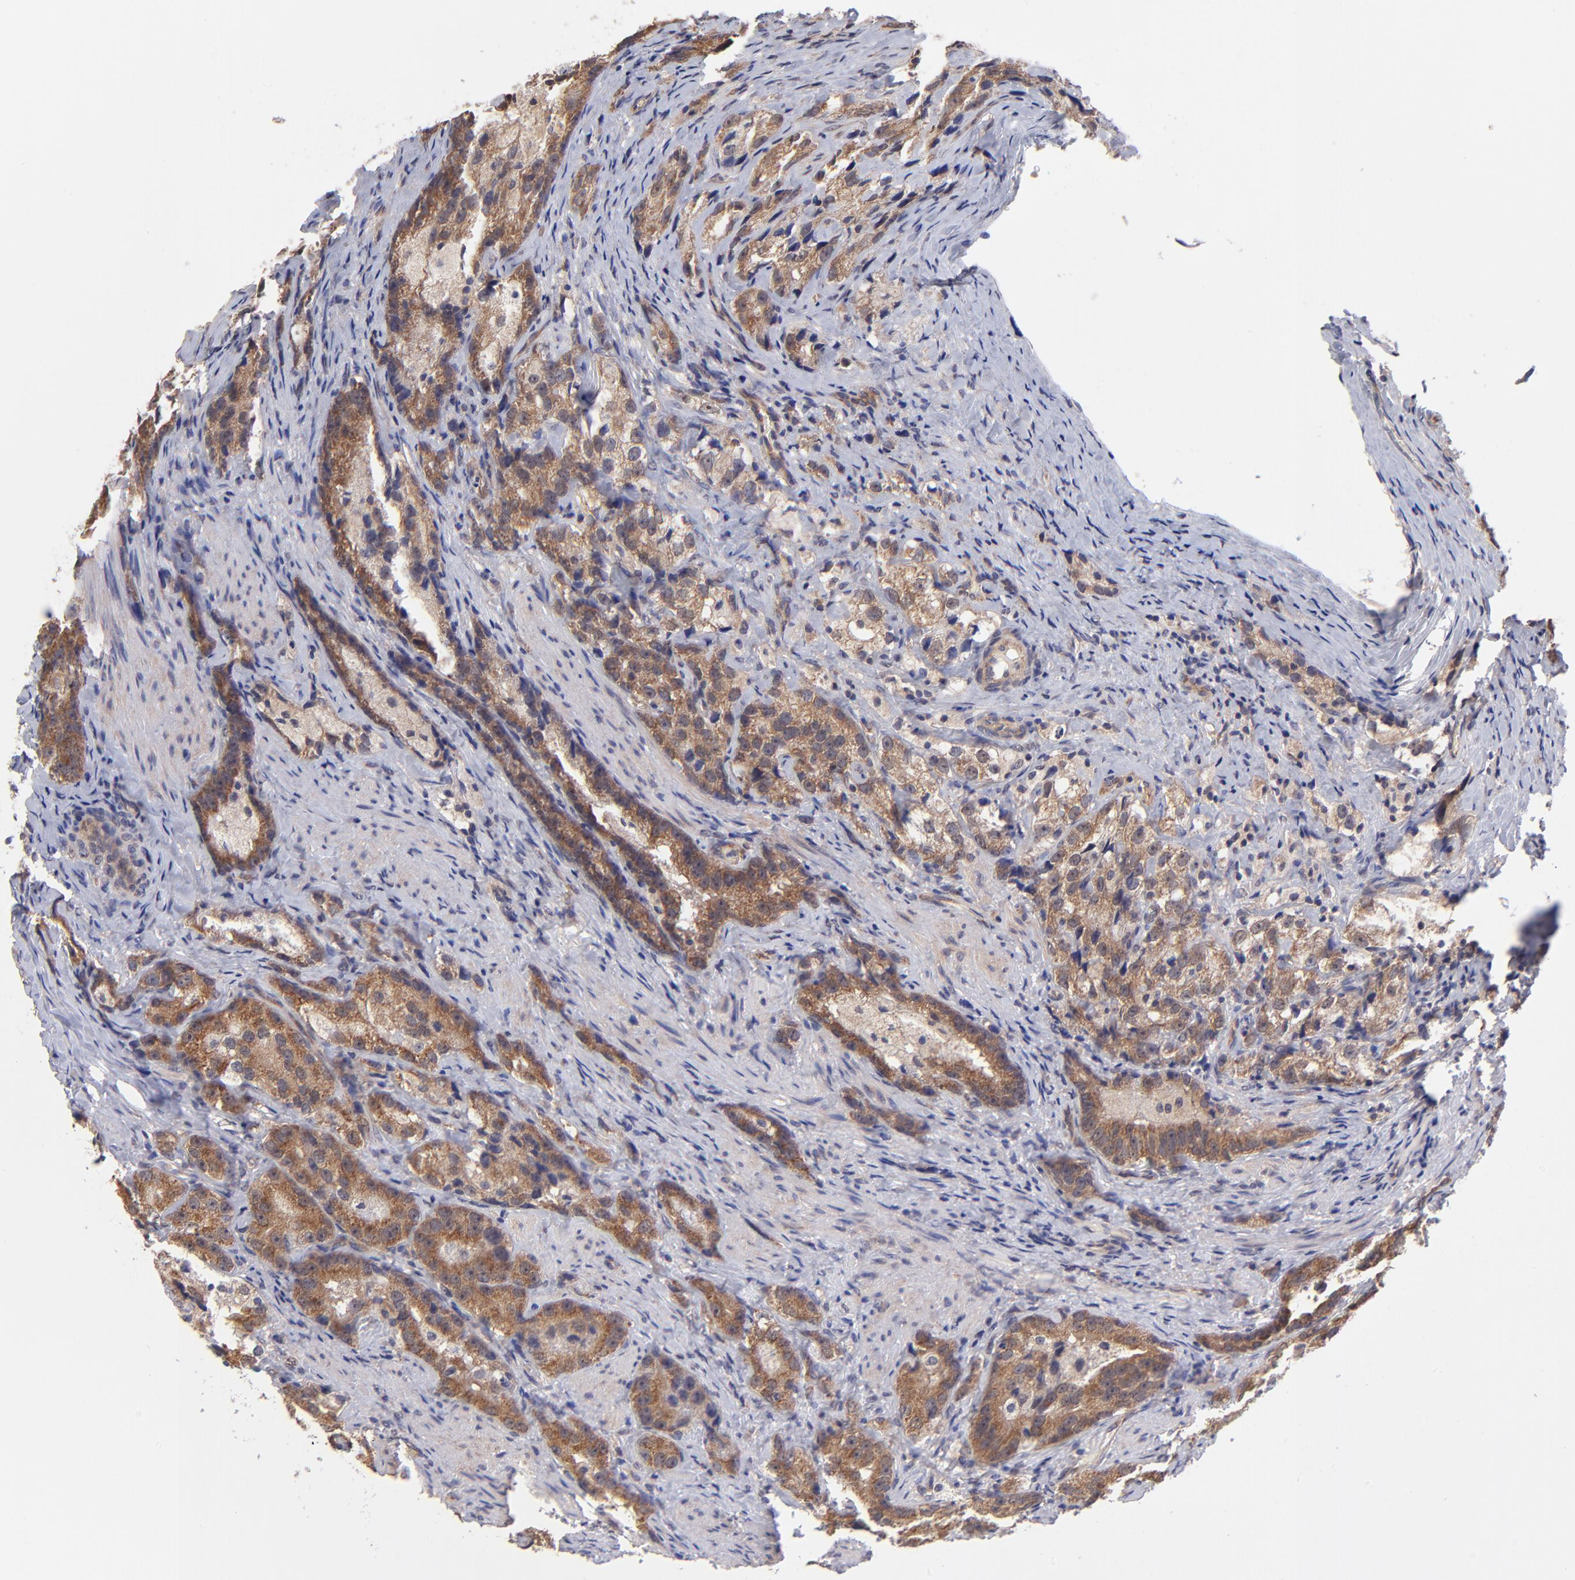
{"staining": {"intensity": "strong", "quantity": ">75%", "location": "cytoplasmic/membranous"}, "tissue": "prostate cancer", "cell_type": "Tumor cells", "image_type": "cancer", "snomed": [{"axis": "morphology", "description": "Adenocarcinoma, High grade"}, {"axis": "topography", "description": "Prostate"}], "caption": "IHC micrograph of neoplastic tissue: human high-grade adenocarcinoma (prostate) stained using IHC shows high levels of strong protein expression localized specifically in the cytoplasmic/membranous of tumor cells, appearing as a cytoplasmic/membranous brown color.", "gene": "UBE2H", "patient": {"sex": "male", "age": 63}}